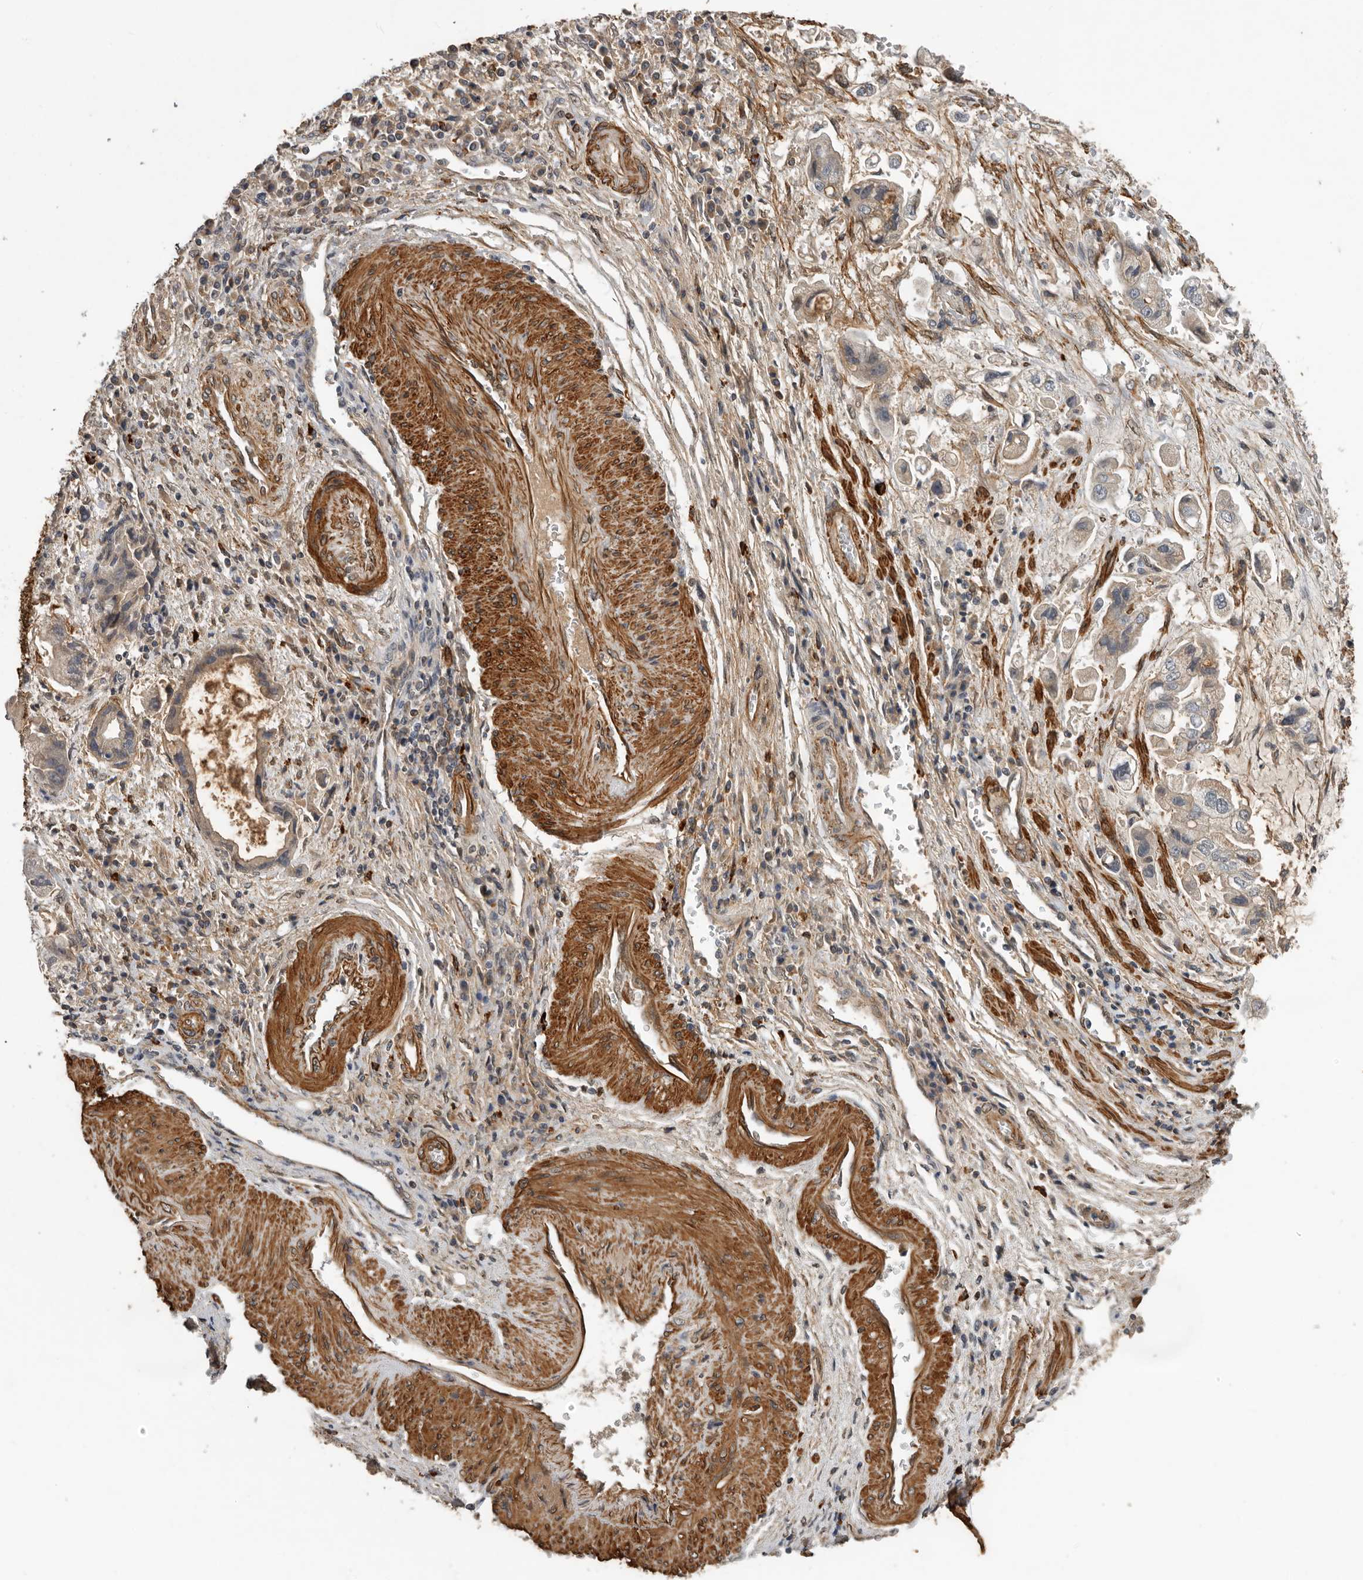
{"staining": {"intensity": "weak", "quantity": "25%-75%", "location": "cytoplasmic/membranous"}, "tissue": "stomach cancer", "cell_type": "Tumor cells", "image_type": "cancer", "snomed": [{"axis": "morphology", "description": "Adenocarcinoma, NOS"}, {"axis": "topography", "description": "Stomach"}], "caption": "An immunohistochemistry histopathology image of neoplastic tissue is shown. Protein staining in brown highlights weak cytoplasmic/membranous positivity in stomach cancer within tumor cells.", "gene": "RNF157", "patient": {"sex": "male", "age": 62}}